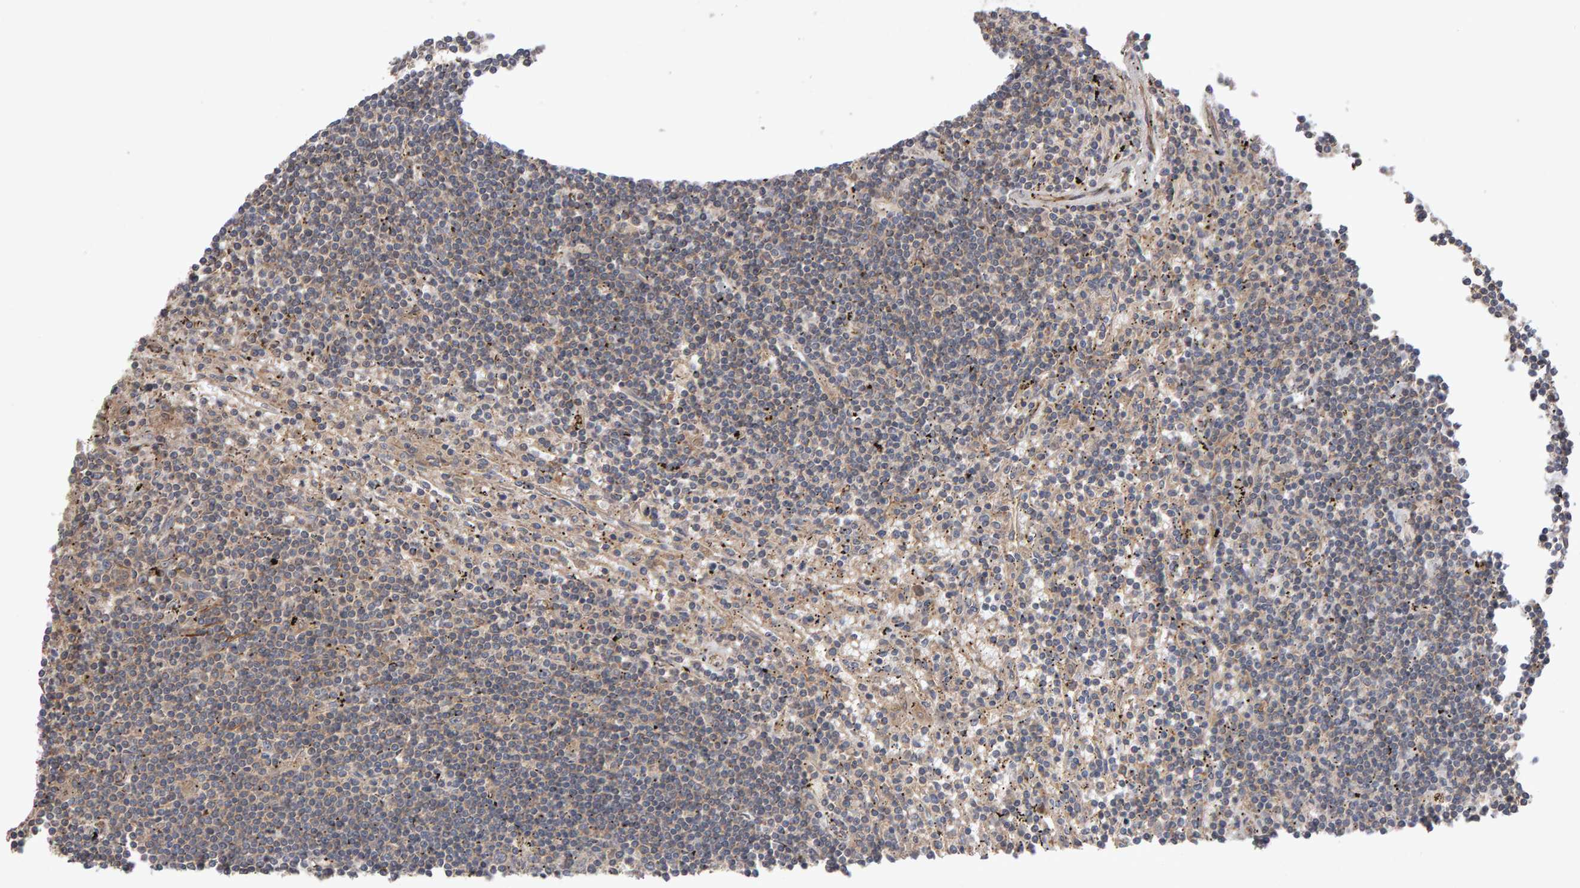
{"staining": {"intensity": "weak", "quantity": "<25%", "location": "cytoplasmic/membranous"}, "tissue": "lymphoma", "cell_type": "Tumor cells", "image_type": "cancer", "snomed": [{"axis": "morphology", "description": "Malignant lymphoma, non-Hodgkin's type, Low grade"}, {"axis": "topography", "description": "Spleen"}], "caption": "DAB immunohistochemical staining of human lymphoma displays no significant expression in tumor cells.", "gene": "PGS1", "patient": {"sex": "male", "age": 76}}